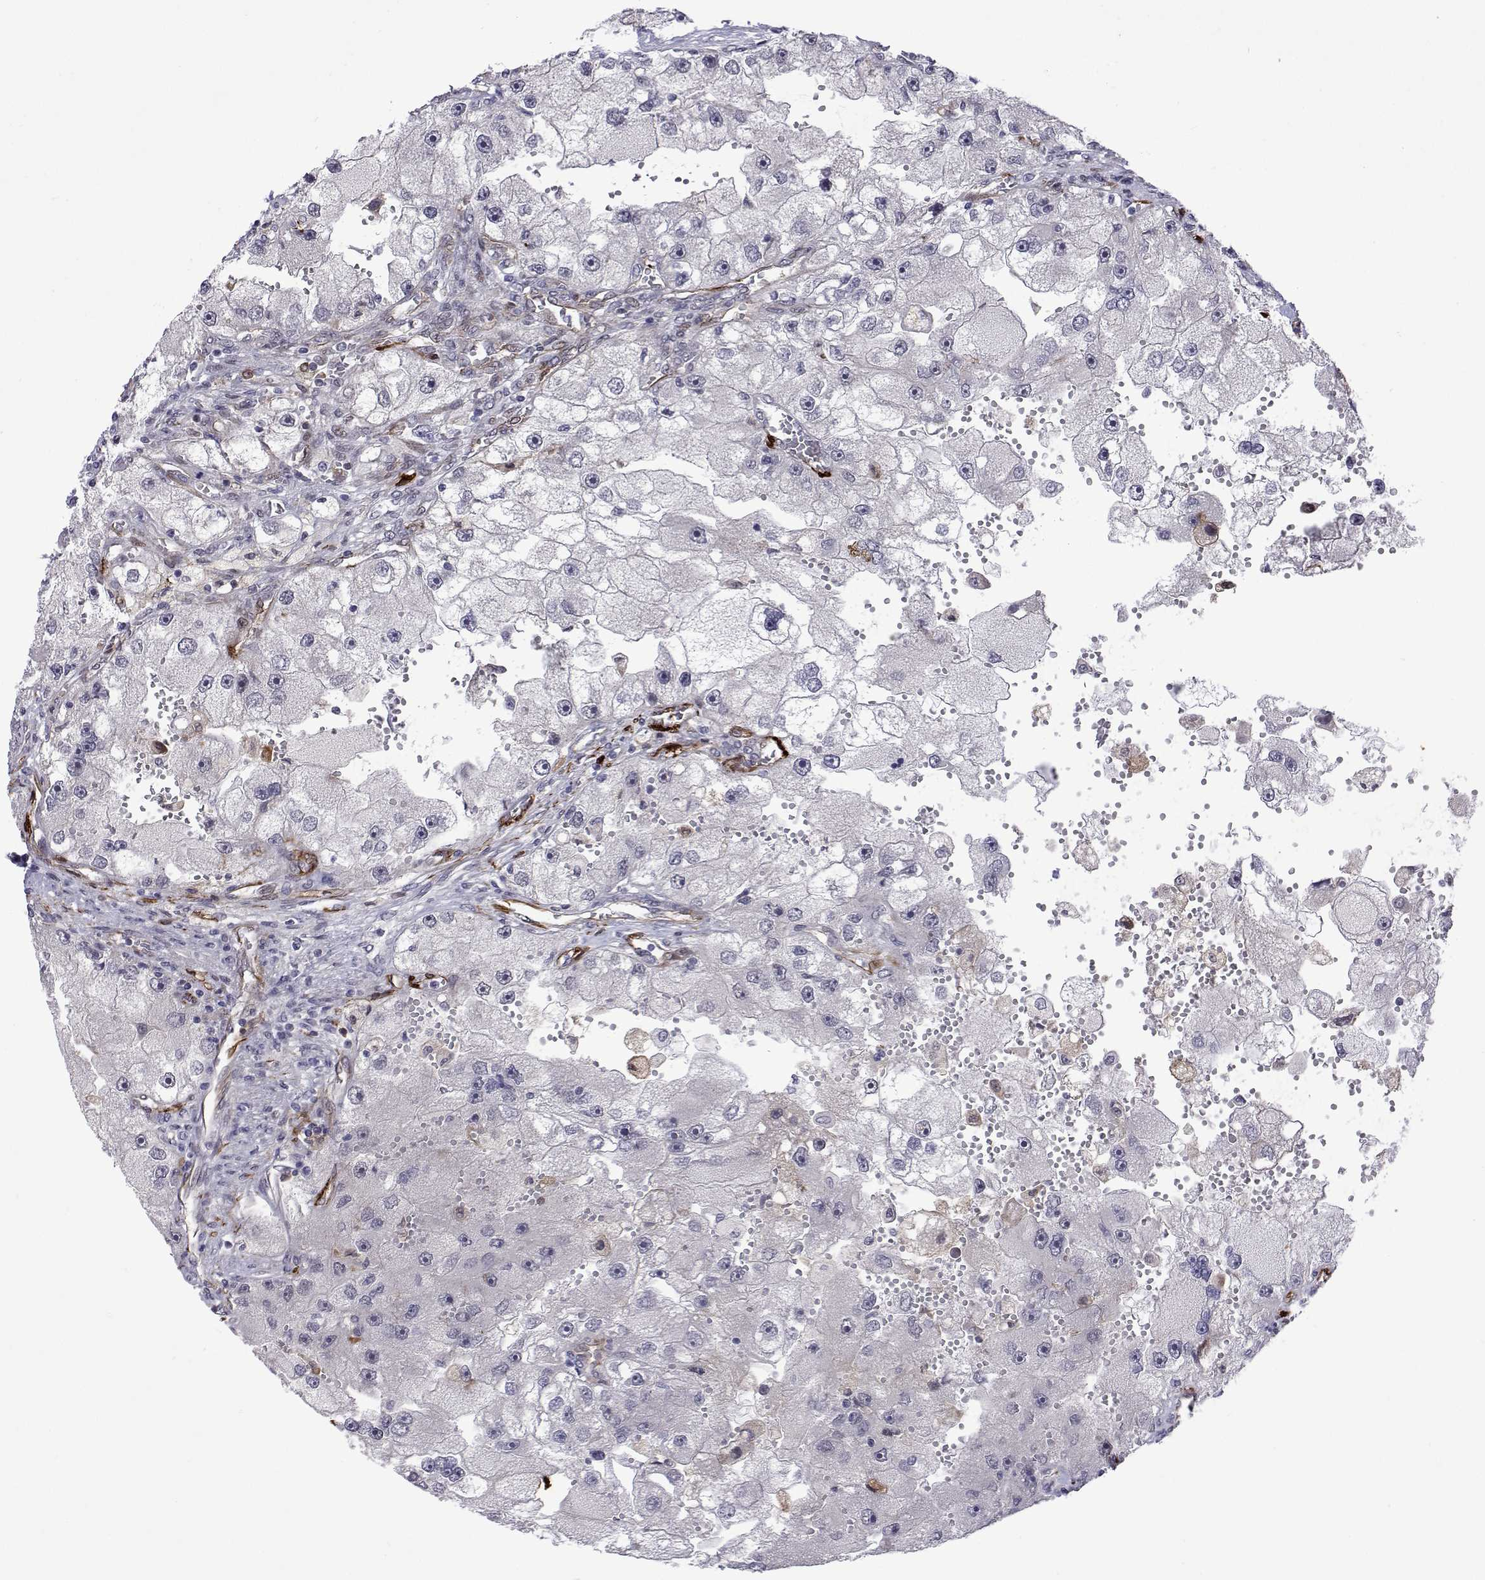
{"staining": {"intensity": "negative", "quantity": "none", "location": "none"}, "tissue": "renal cancer", "cell_type": "Tumor cells", "image_type": "cancer", "snomed": [{"axis": "morphology", "description": "Adenocarcinoma, NOS"}, {"axis": "topography", "description": "Kidney"}], "caption": "The immunohistochemistry (IHC) image has no significant expression in tumor cells of renal adenocarcinoma tissue.", "gene": "EFCAB3", "patient": {"sex": "male", "age": 63}}